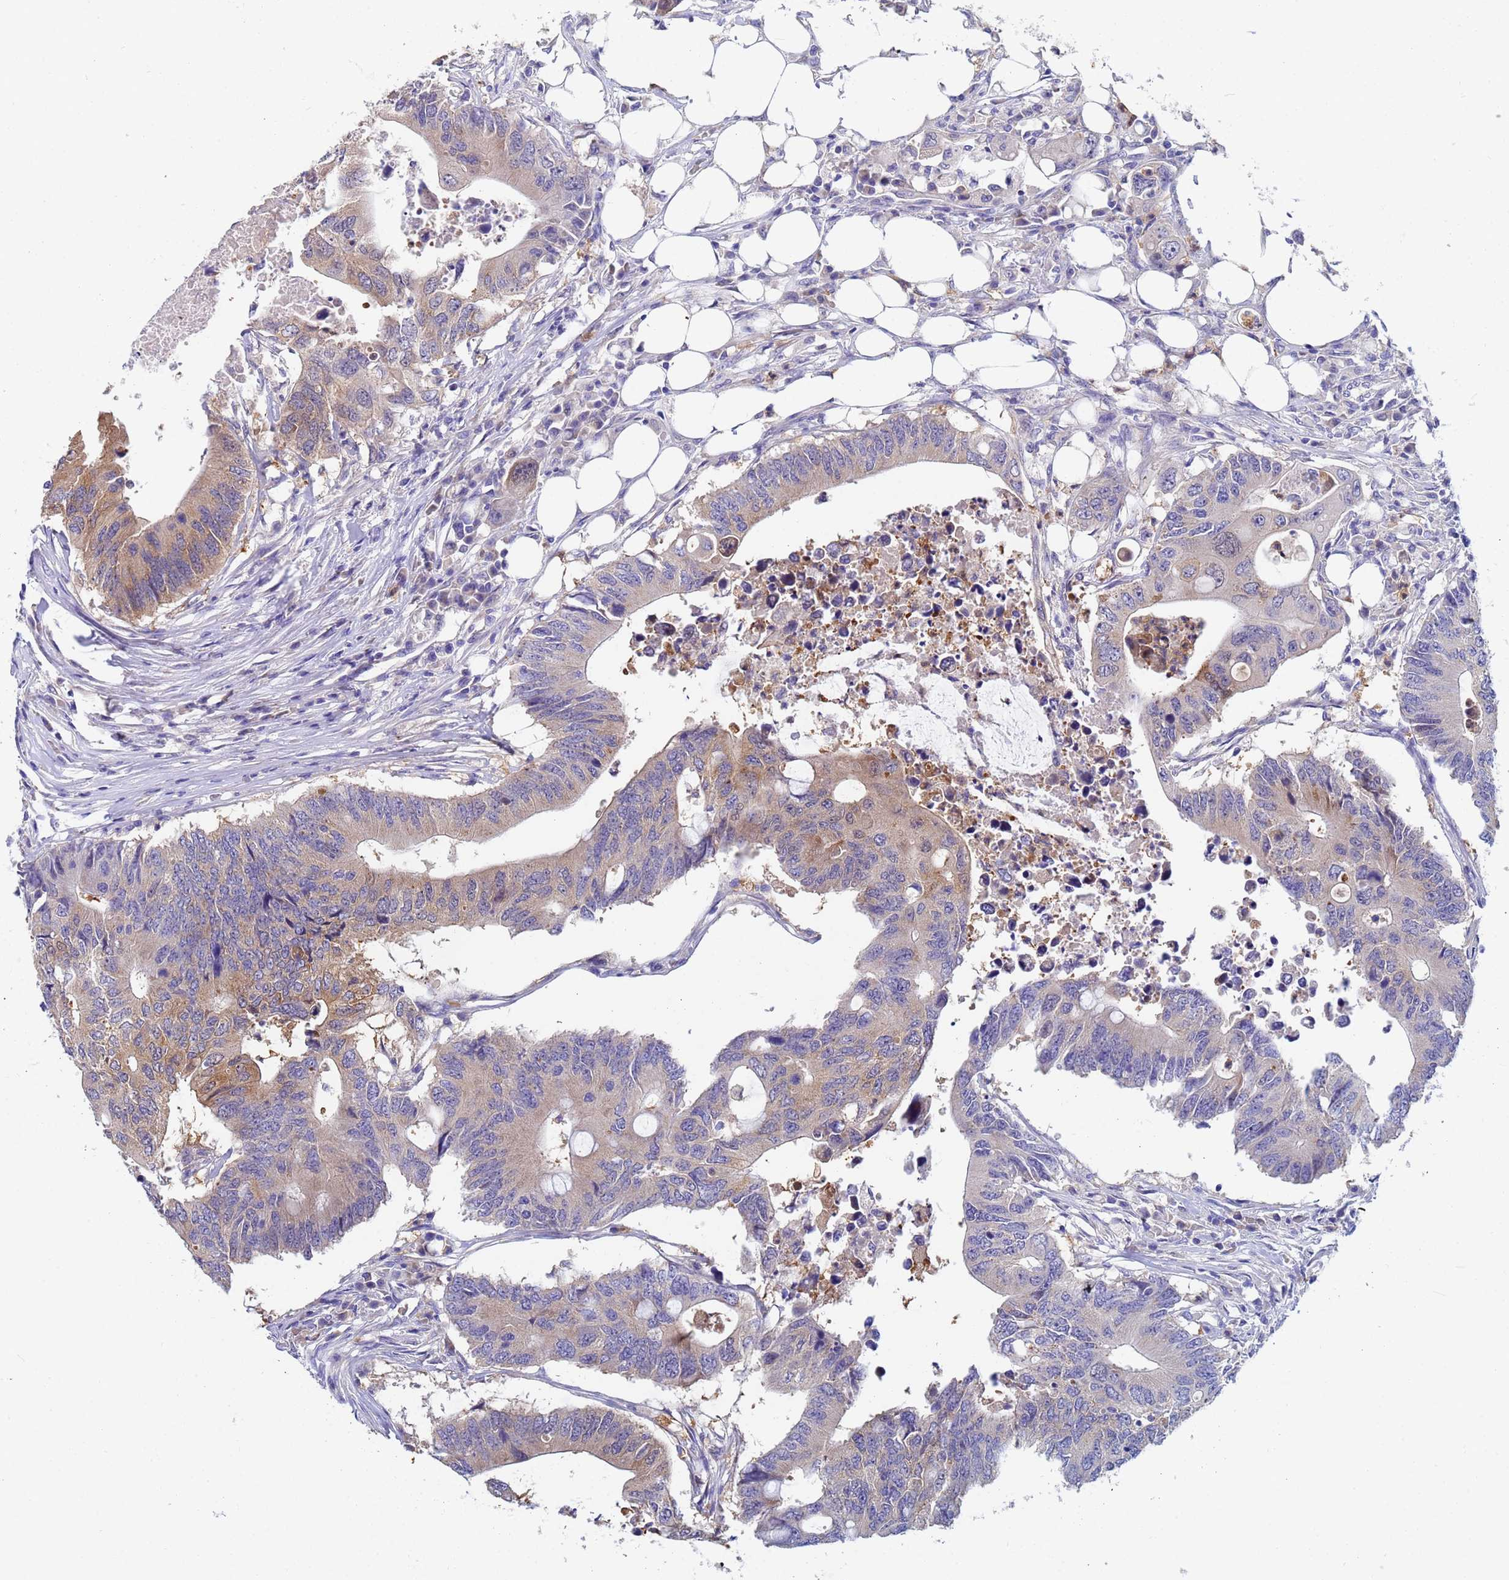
{"staining": {"intensity": "moderate", "quantity": "25%-75%", "location": "cytoplasmic/membranous"}, "tissue": "colorectal cancer", "cell_type": "Tumor cells", "image_type": "cancer", "snomed": [{"axis": "morphology", "description": "Adenocarcinoma, NOS"}, {"axis": "topography", "description": "Colon"}], "caption": "IHC image of neoplastic tissue: human adenocarcinoma (colorectal) stained using immunohistochemistry shows medium levels of moderate protein expression localized specifically in the cytoplasmic/membranous of tumor cells, appearing as a cytoplasmic/membranous brown color.", "gene": "TTLL11", "patient": {"sex": "male", "age": 71}}